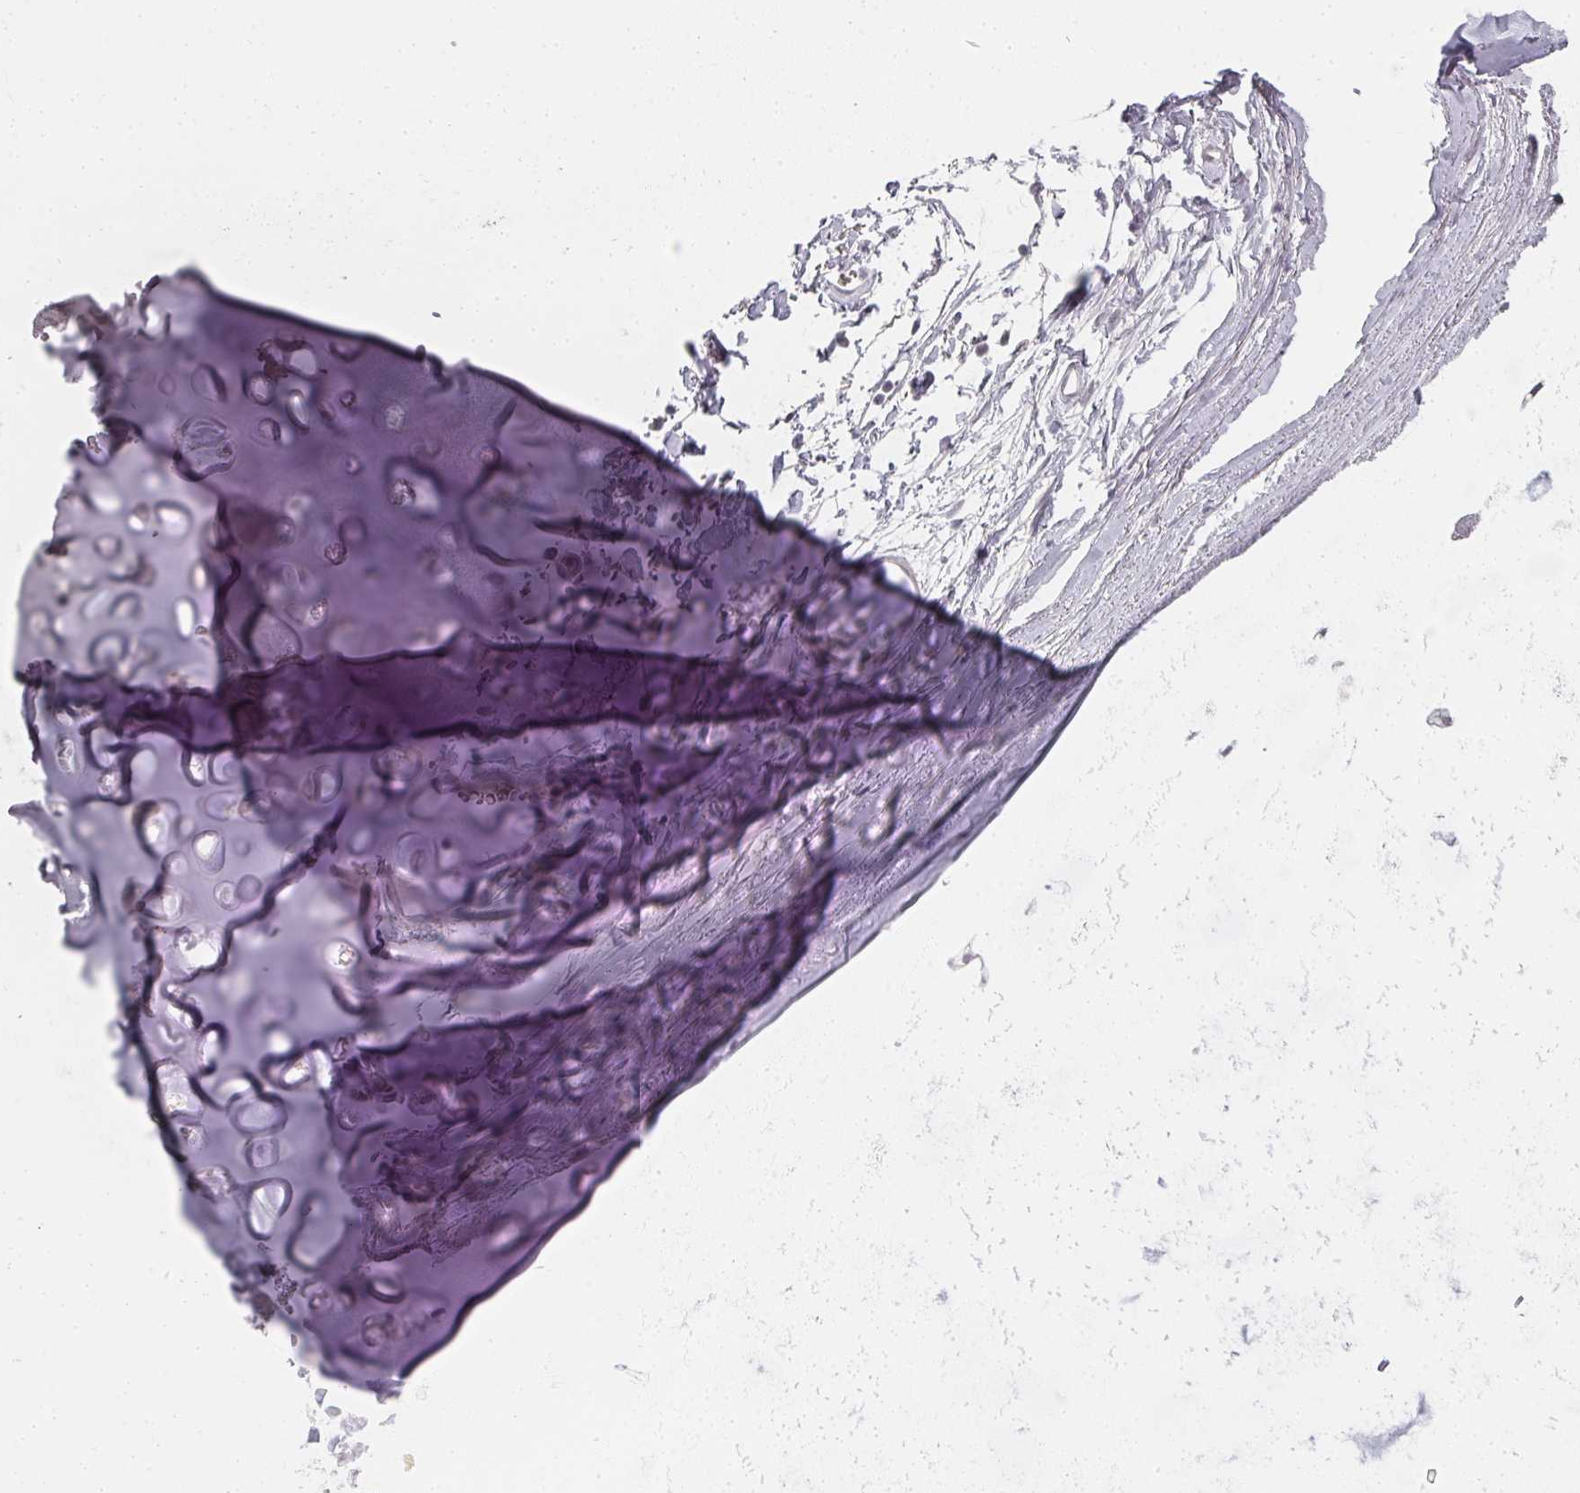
{"staining": {"intensity": "negative", "quantity": "none", "location": "none"}, "tissue": "adipose tissue", "cell_type": "Adipocytes", "image_type": "normal", "snomed": [{"axis": "morphology", "description": "Normal tissue, NOS"}, {"axis": "topography", "description": "Lymph node"}, {"axis": "topography", "description": "Cartilage tissue"}, {"axis": "topography", "description": "Bronchus"}], "caption": "Immunohistochemistry (IHC) image of normal adipose tissue stained for a protein (brown), which exhibits no staining in adipocytes. (DAB immunohistochemistry (IHC) visualized using brightfield microscopy, high magnification).", "gene": "SHISA2", "patient": {"sex": "female", "age": 70}}